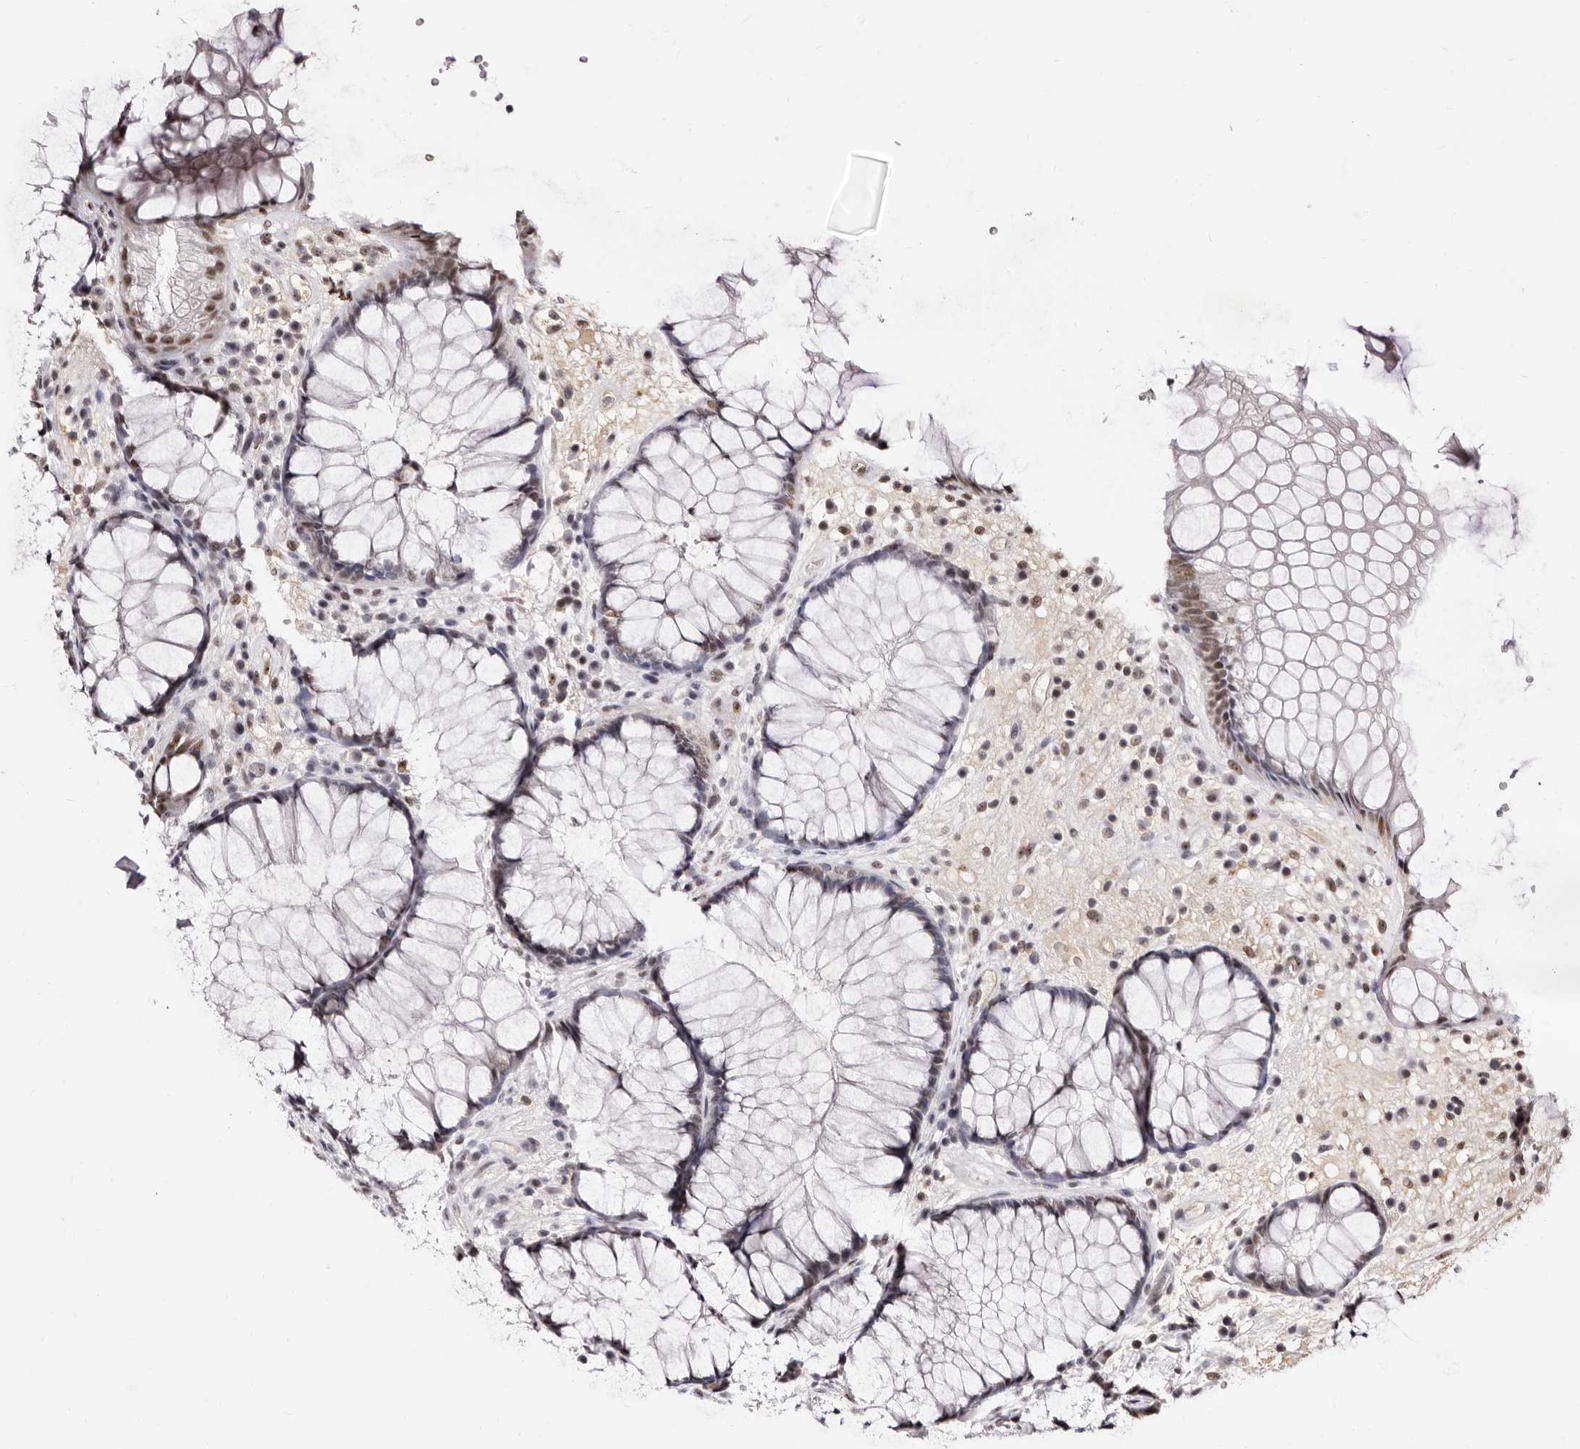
{"staining": {"intensity": "moderate", "quantity": "25%-75%", "location": "nuclear"}, "tissue": "rectum", "cell_type": "Glandular cells", "image_type": "normal", "snomed": [{"axis": "morphology", "description": "Normal tissue, NOS"}, {"axis": "topography", "description": "Rectum"}], "caption": "A photomicrograph showing moderate nuclear positivity in about 25%-75% of glandular cells in unremarkable rectum, as visualized by brown immunohistochemical staining.", "gene": "ANAPC11", "patient": {"sex": "male", "age": 51}}